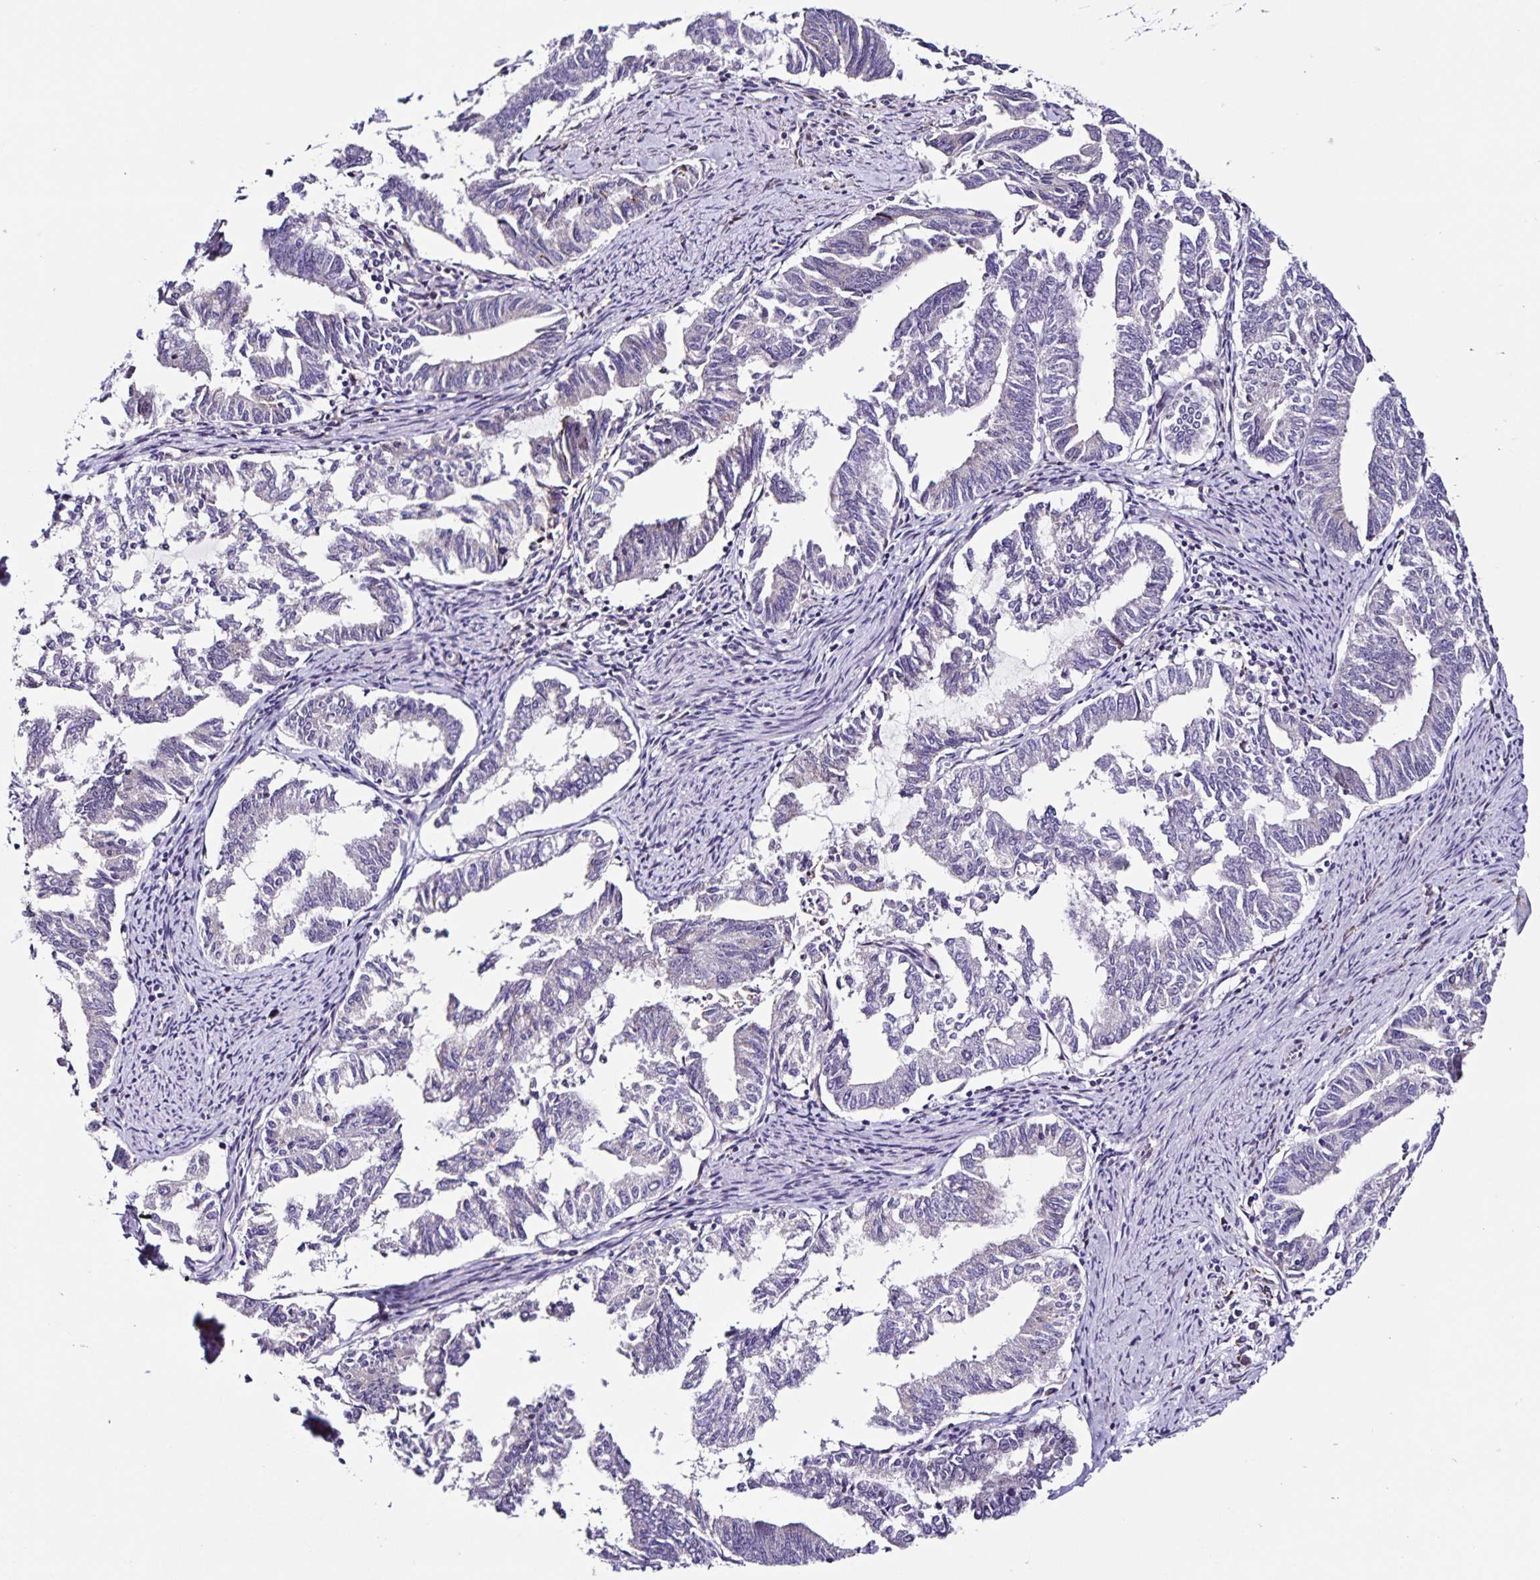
{"staining": {"intensity": "negative", "quantity": "none", "location": "none"}, "tissue": "endometrial cancer", "cell_type": "Tumor cells", "image_type": "cancer", "snomed": [{"axis": "morphology", "description": "Adenocarcinoma, NOS"}, {"axis": "topography", "description": "Endometrium"}], "caption": "Micrograph shows no protein expression in tumor cells of endometrial cancer tissue. The staining was performed using DAB to visualize the protein expression in brown, while the nuclei were stained in blue with hematoxylin (Magnification: 20x).", "gene": "RNFT2", "patient": {"sex": "female", "age": 79}}